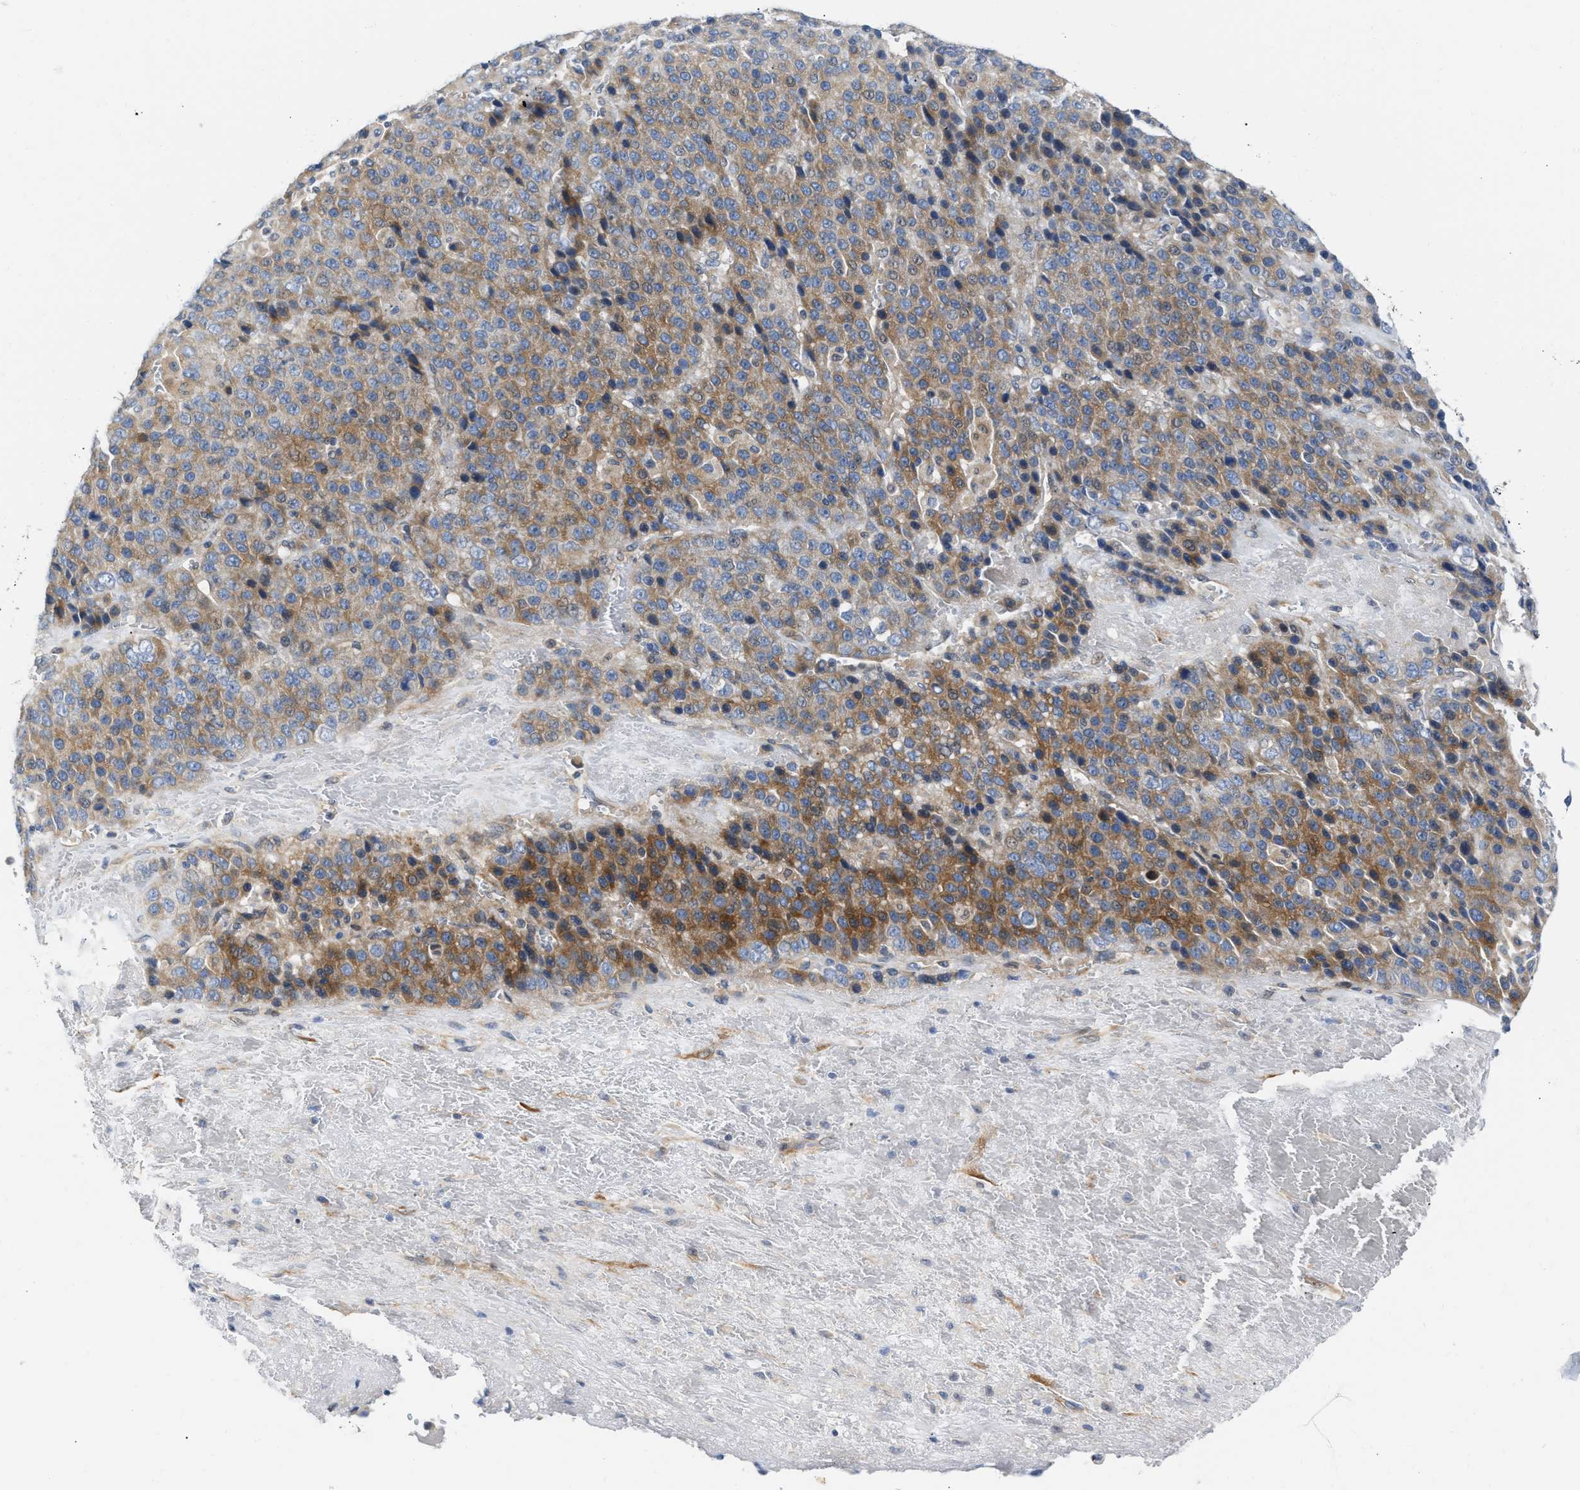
{"staining": {"intensity": "moderate", "quantity": ">75%", "location": "cytoplasmic/membranous"}, "tissue": "liver cancer", "cell_type": "Tumor cells", "image_type": "cancer", "snomed": [{"axis": "morphology", "description": "Carcinoma, Hepatocellular, NOS"}, {"axis": "topography", "description": "Liver"}], "caption": "Immunohistochemical staining of hepatocellular carcinoma (liver) demonstrates medium levels of moderate cytoplasmic/membranous staining in approximately >75% of tumor cells.", "gene": "FHL1", "patient": {"sex": "female", "age": 53}}